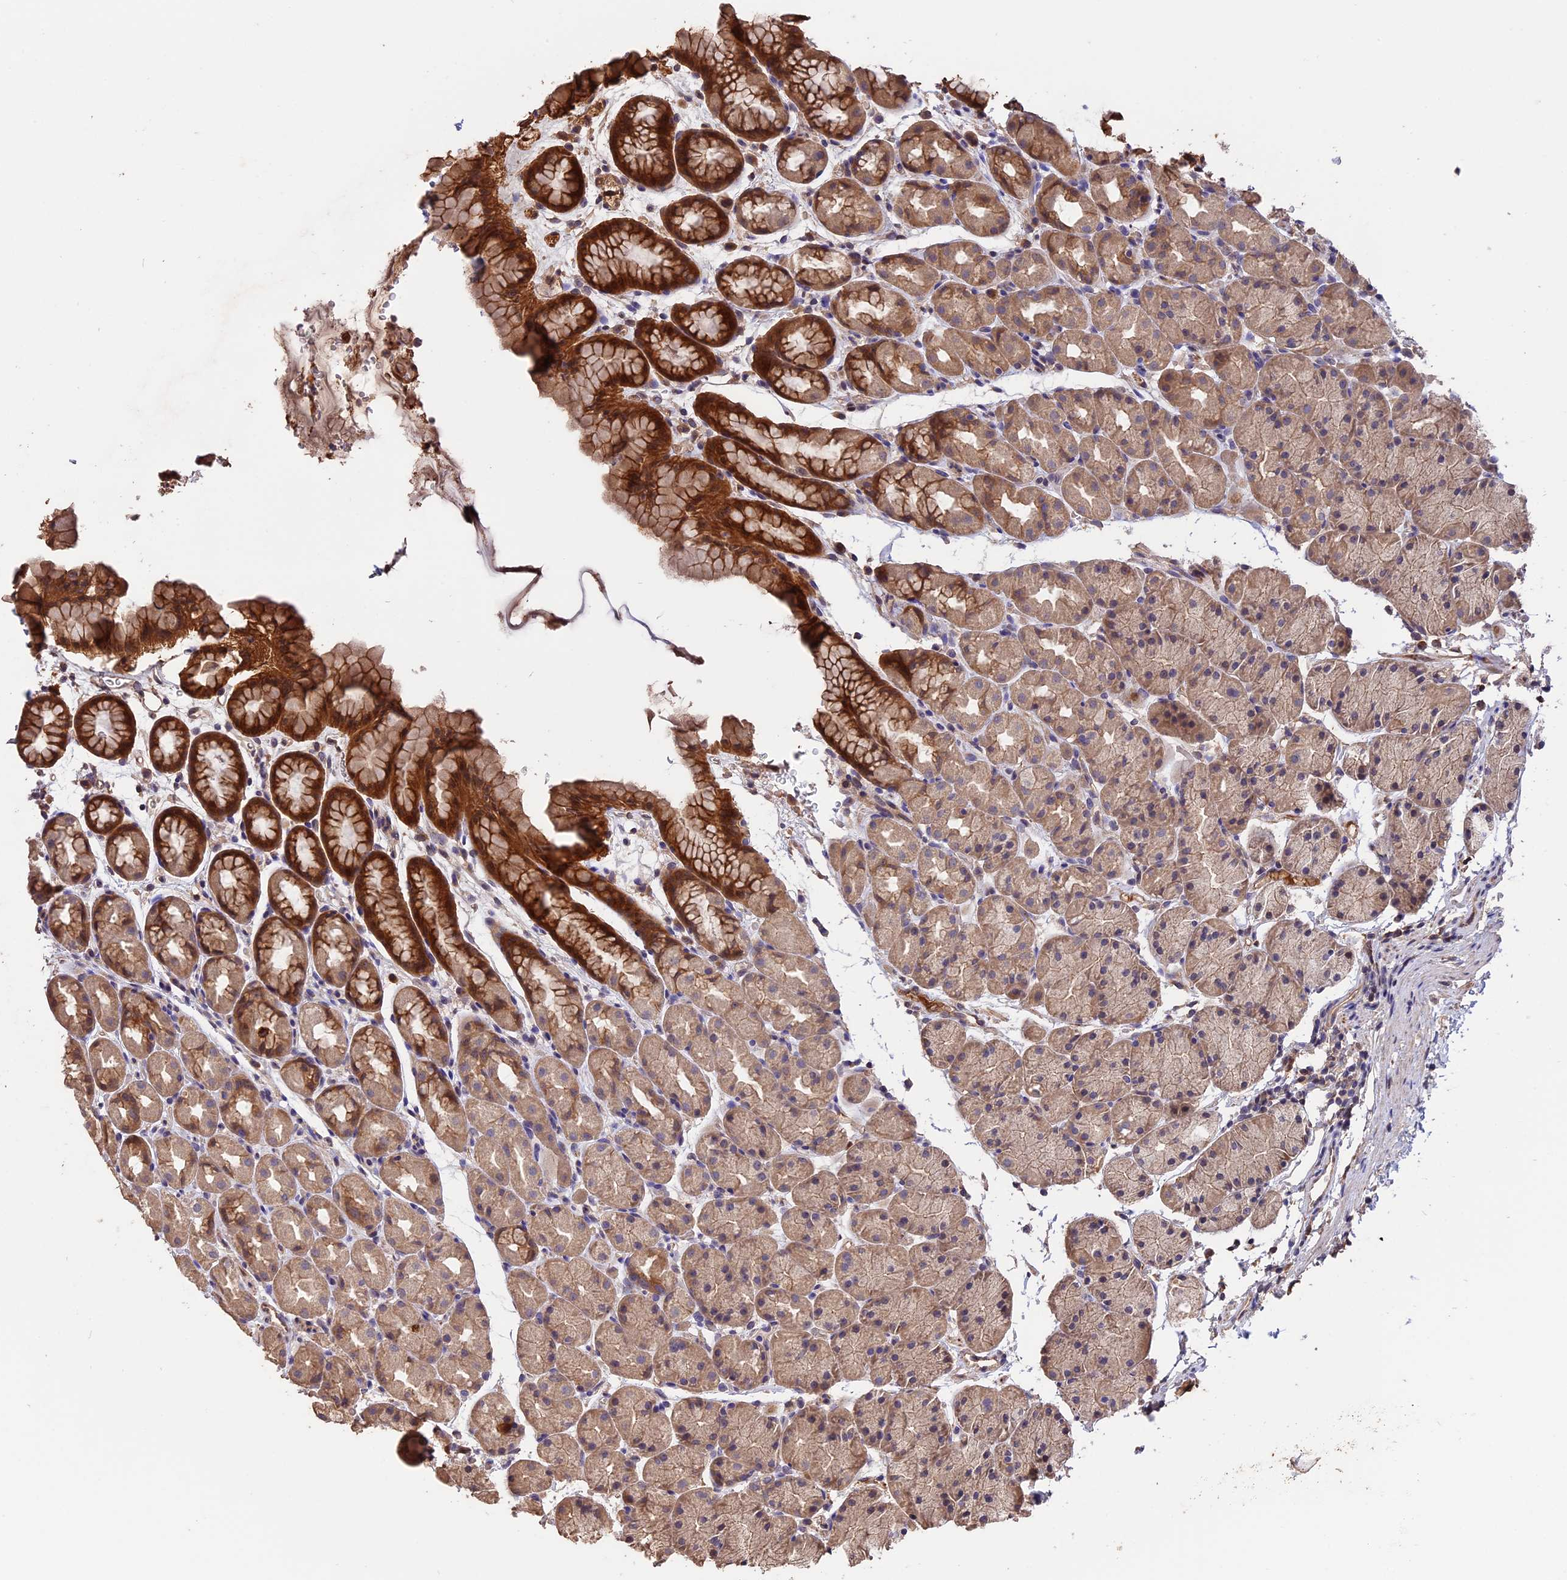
{"staining": {"intensity": "strong", "quantity": "25%-75%", "location": "cytoplasmic/membranous"}, "tissue": "stomach", "cell_type": "Glandular cells", "image_type": "normal", "snomed": [{"axis": "morphology", "description": "Normal tissue, NOS"}, {"axis": "topography", "description": "Stomach, upper"}, {"axis": "topography", "description": "Stomach"}], "caption": "High-magnification brightfield microscopy of benign stomach stained with DAB (brown) and counterstained with hematoxylin (blue). glandular cells exhibit strong cytoplasmic/membranous staining is identified in approximately25%-75% of cells.", "gene": "RASAL1", "patient": {"sex": "male", "age": 47}}